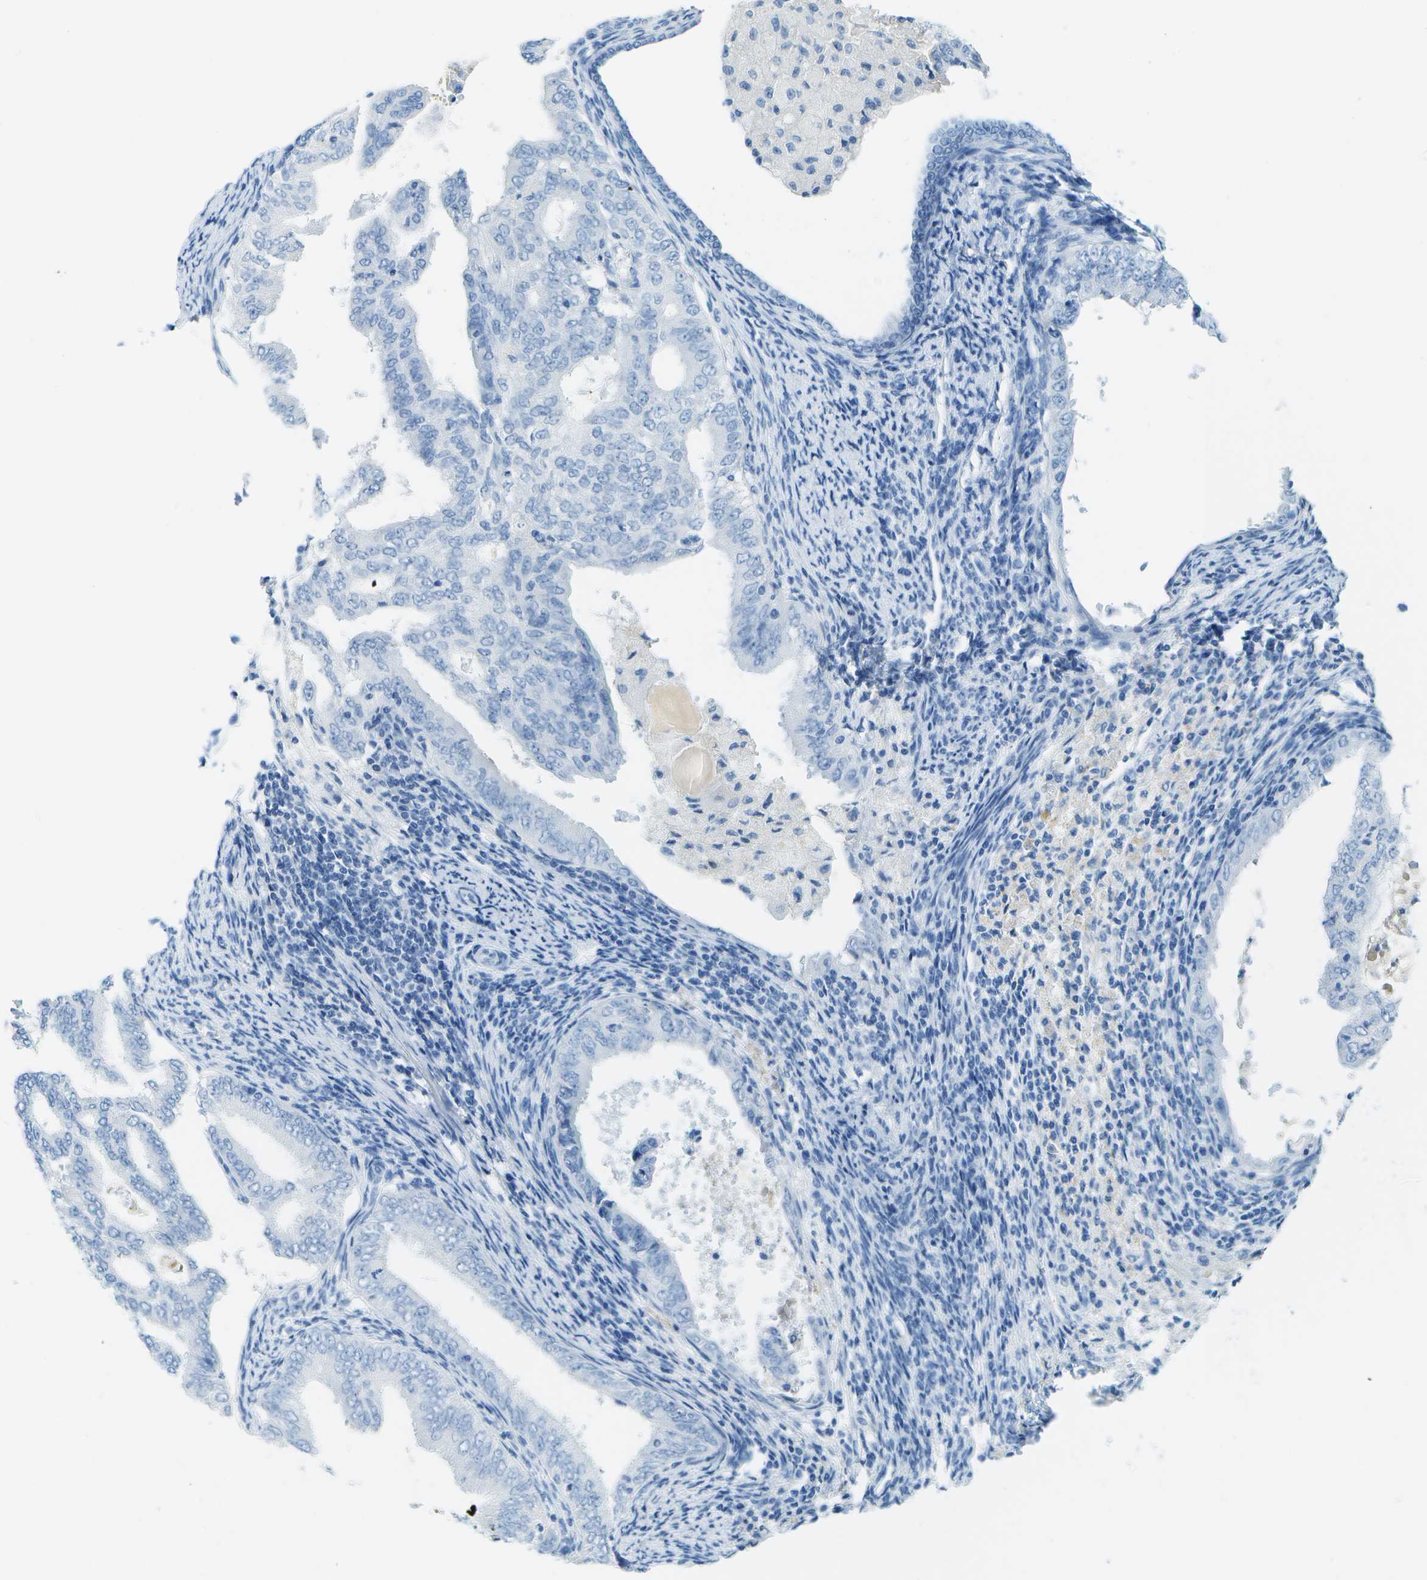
{"staining": {"intensity": "negative", "quantity": "none", "location": "none"}, "tissue": "endometrial cancer", "cell_type": "Tumor cells", "image_type": "cancer", "snomed": [{"axis": "morphology", "description": "Adenocarcinoma, NOS"}, {"axis": "topography", "description": "Endometrium"}], "caption": "IHC histopathology image of human endometrial adenocarcinoma stained for a protein (brown), which shows no expression in tumor cells.", "gene": "C1S", "patient": {"sex": "female", "age": 58}}